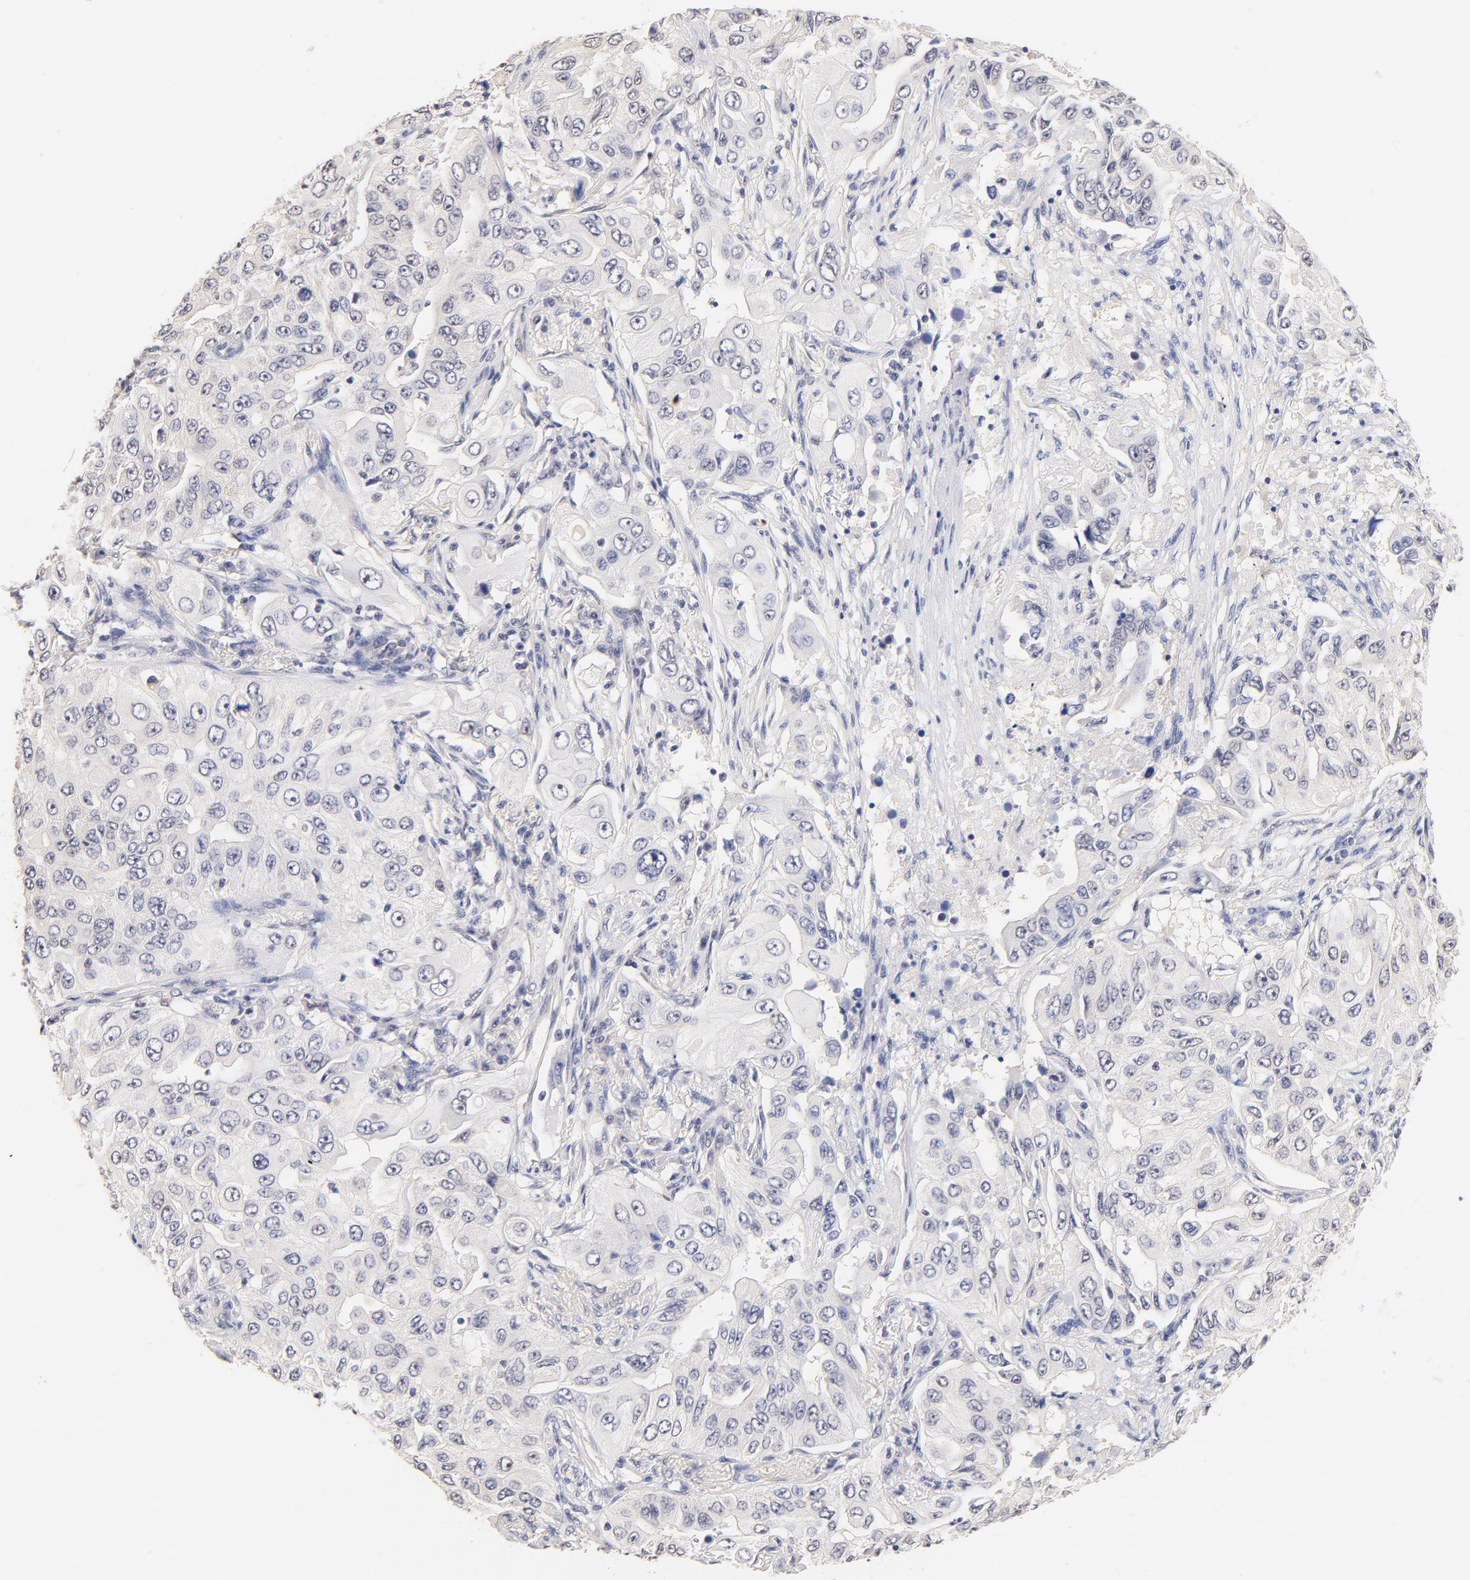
{"staining": {"intensity": "negative", "quantity": "none", "location": "none"}, "tissue": "lung cancer", "cell_type": "Tumor cells", "image_type": "cancer", "snomed": [{"axis": "morphology", "description": "Adenocarcinoma, NOS"}, {"axis": "topography", "description": "Lung"}], "caption": "High power microscopy micrograph of an immunohistochemistry (IHC) micrograph of lung cancer (adenocarcinoma), revealing no significant positivity in tumor cells. Nuclei are stained in blue.", "gene": "RIBC2", "patient": {"sex": "male", "age": 84}}